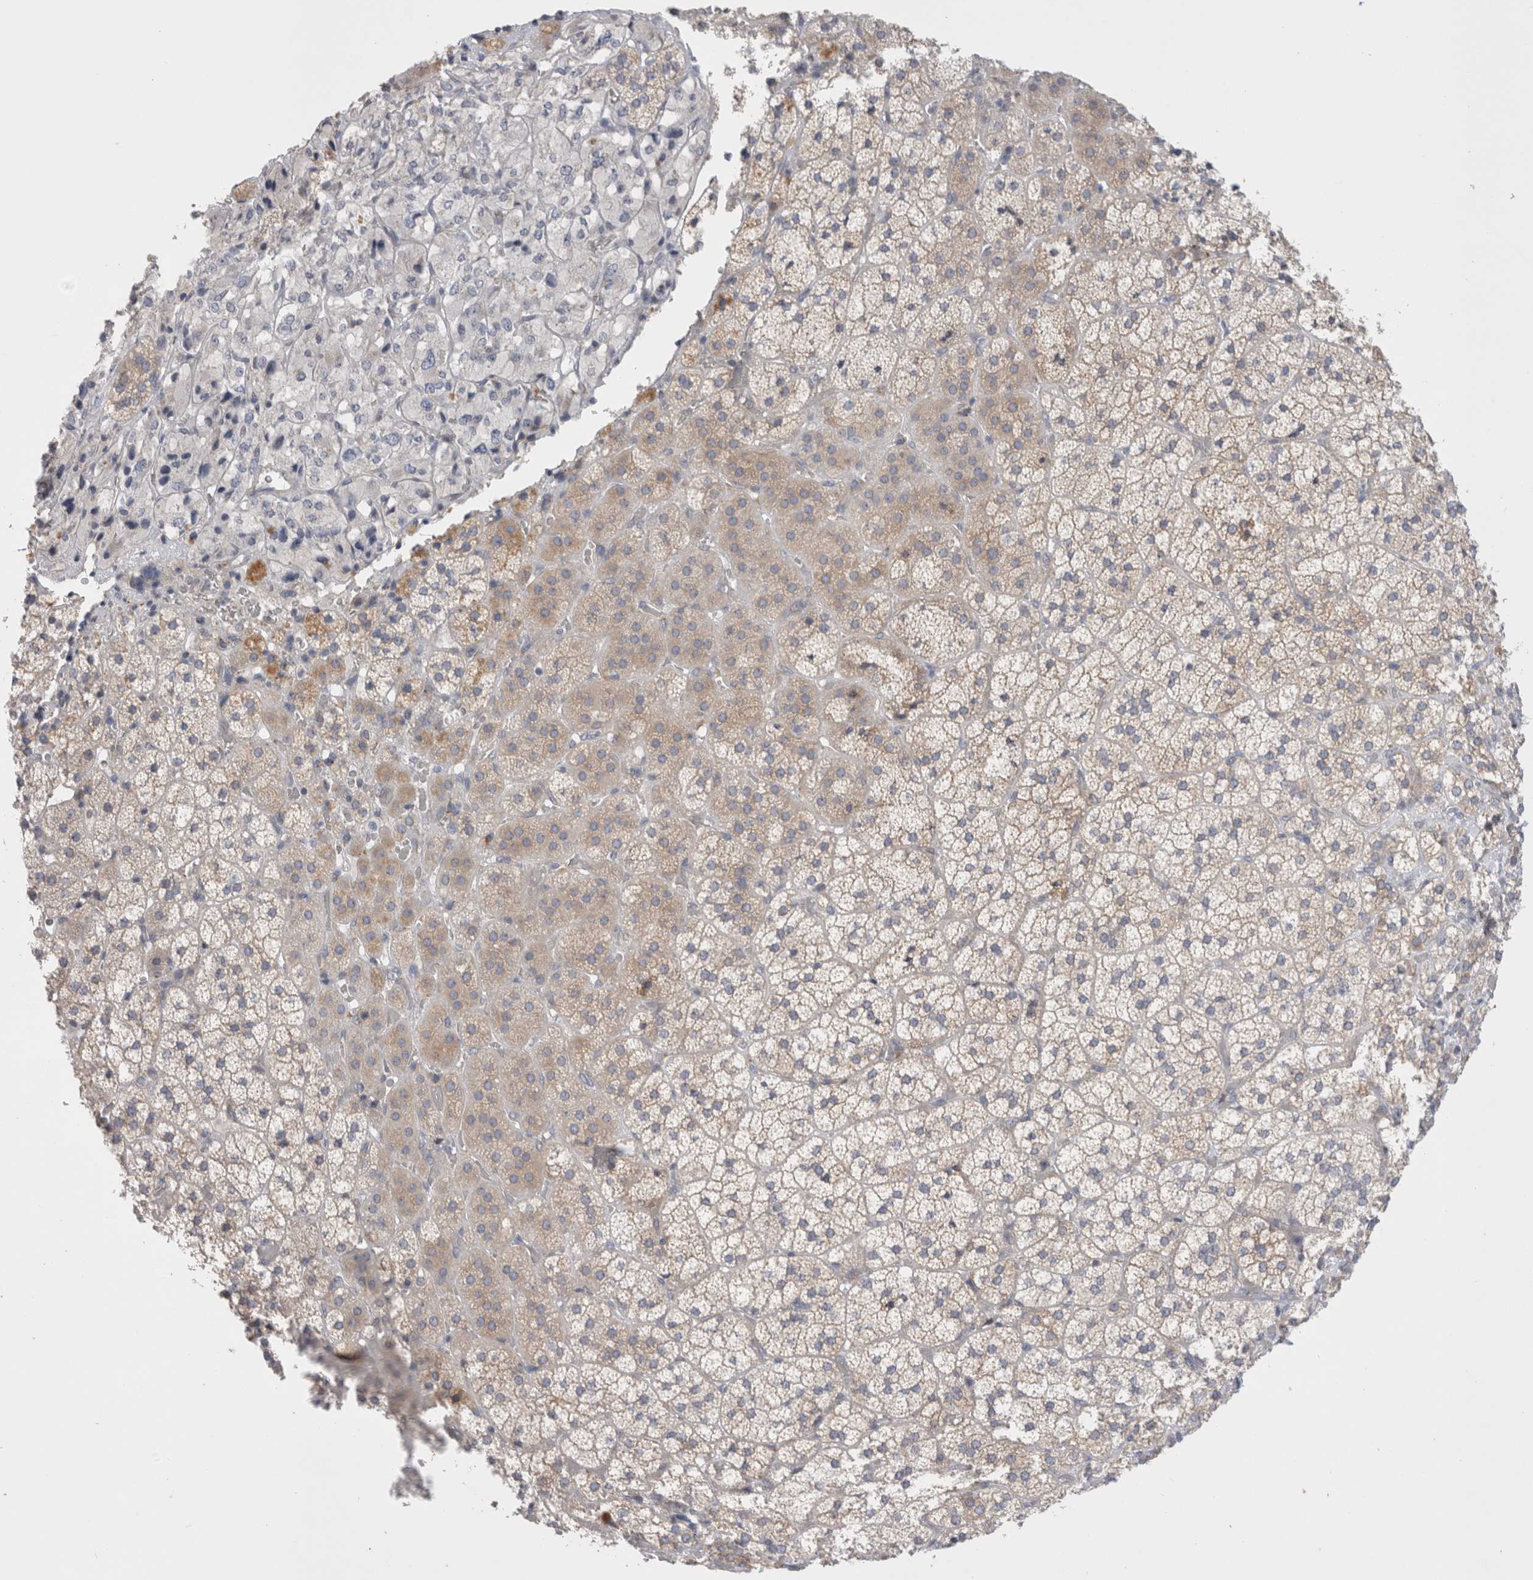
{"staining": {"intensity": "moderate", "quantity": "<25%", "location": "cytoplasmic/membranous"}, "tissue": "adrenal gland", "cell_type": "Glandular cells", "image_type": "normal", "snomed": [{"axis": "morphology", "description": "Normal tissue, NOS"}, {"axis": "topography", "description": "Adrenal gland"}], "caption": "Adrenal gland stained with DAB (3,3'-diaminobenzidine) immunohistochemistry shows low levels of moderate cytoplasmic/membranous staining in approximately <25% of glandular cells. (DAB (3,3'-diaminobenzidine) IHC with brightfield microscopy, high magnification).", "gene": "CNPY4", "patient": {"sex": "female", "age": 44}}